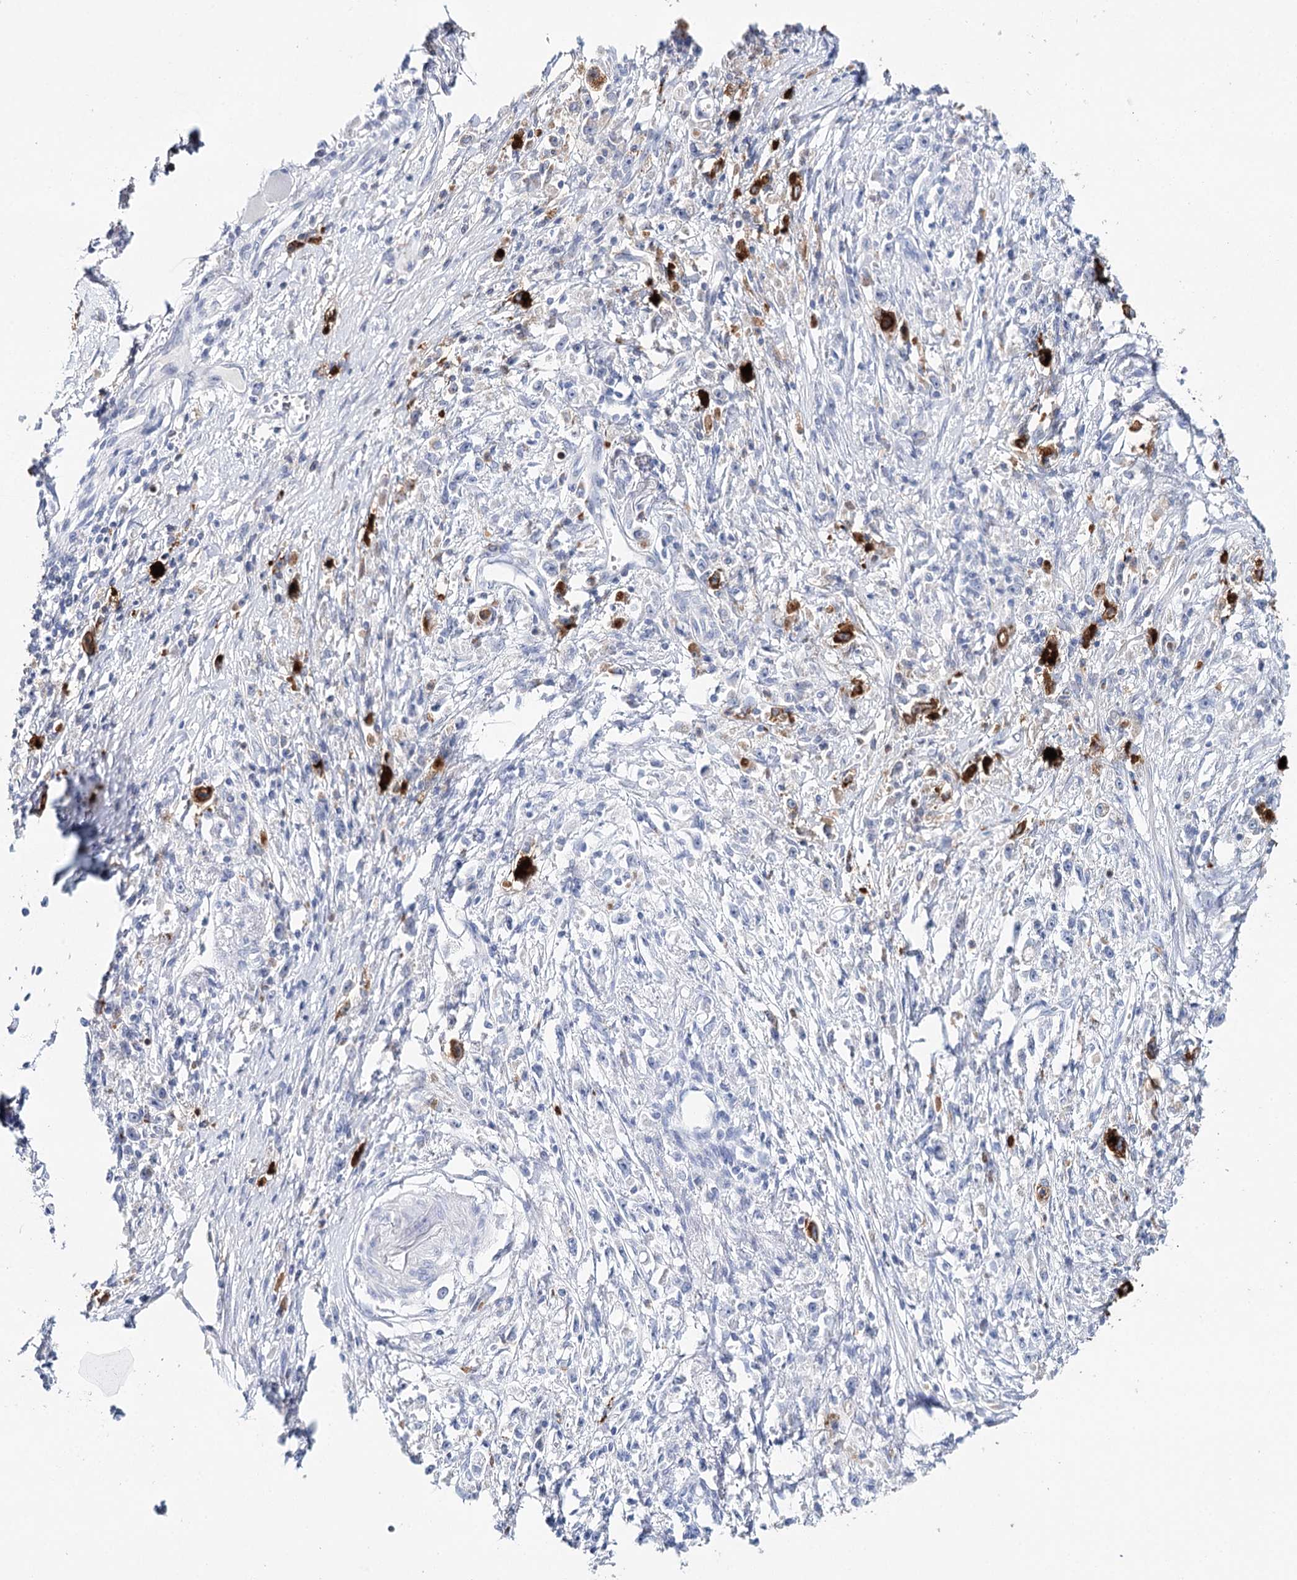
{"staining": {"intensity": "strong", "quantity": "<25%", "location": "cytoplasmic/membranous"}, "tissue": "stomach cancer", "cell_type": "Tumor cells", "image_type": "cancer", "snomed": [{"axis": "morphology", "description": "Adenocarcinoma, NOS"}, {"axis": "topography", "description": "Stomach"}], "caption": "Human adenocarcinoma (stomach) stained with a protein marker exhibits strong staining in tumor cells.", "gene": "CEACAM8", "patient": {"sex": "female", "age": 59}}